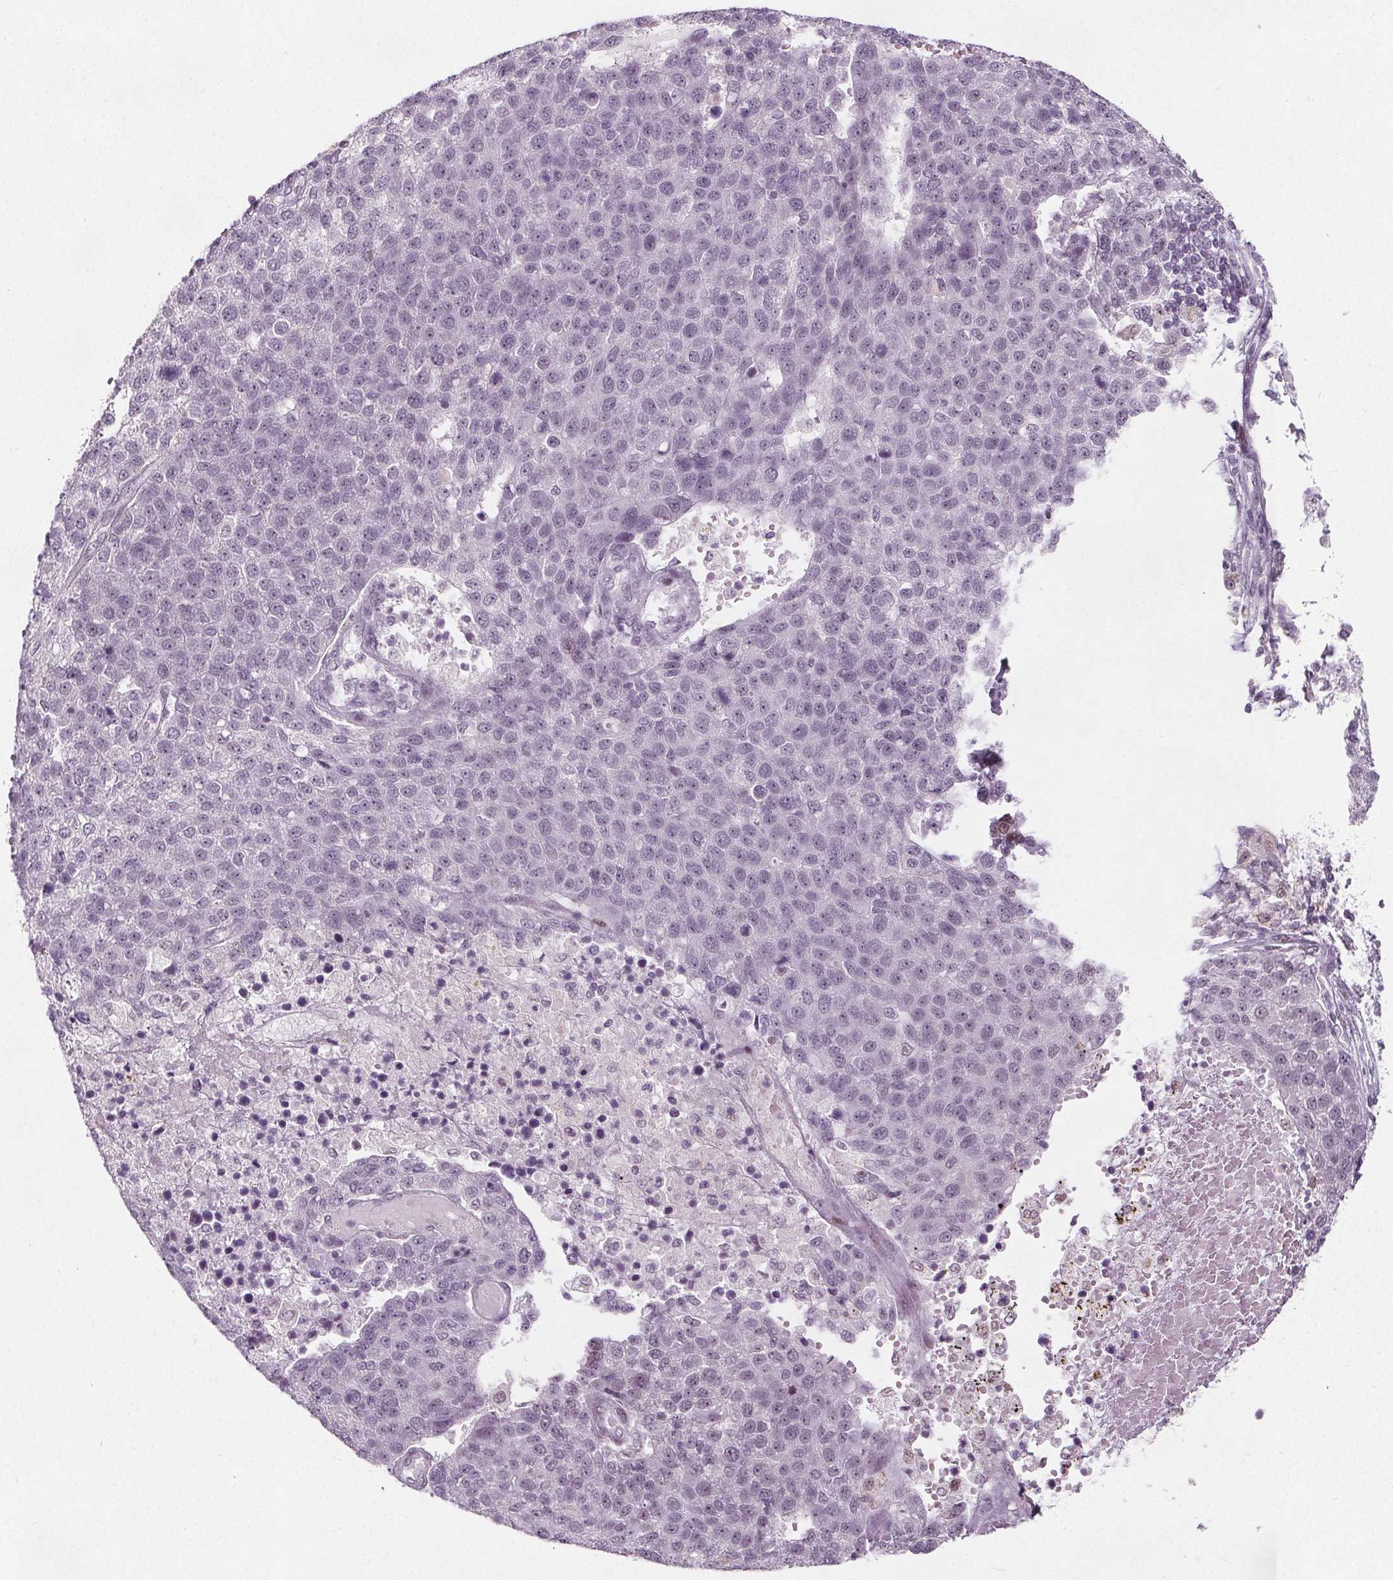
{"staining": {"intensity": "negative", "quantity": "none", "location": "none"}, "tissue": "pancreatic cancer", "cell_type": "Tumor cells", "image_type": "cancer", "snomed": [{"axis": "morphology", "description": "Adenocarcinoma, NOS"}, {"axis": "topography", "description": "Pancreas"}], "caption": "Immunohistochemical staining of adenocarcinoma (pancreatic) reveals no significant expression in tumor cells.", "gene": "TAF6L", "patient": {"sex": "female", "age": 61}}